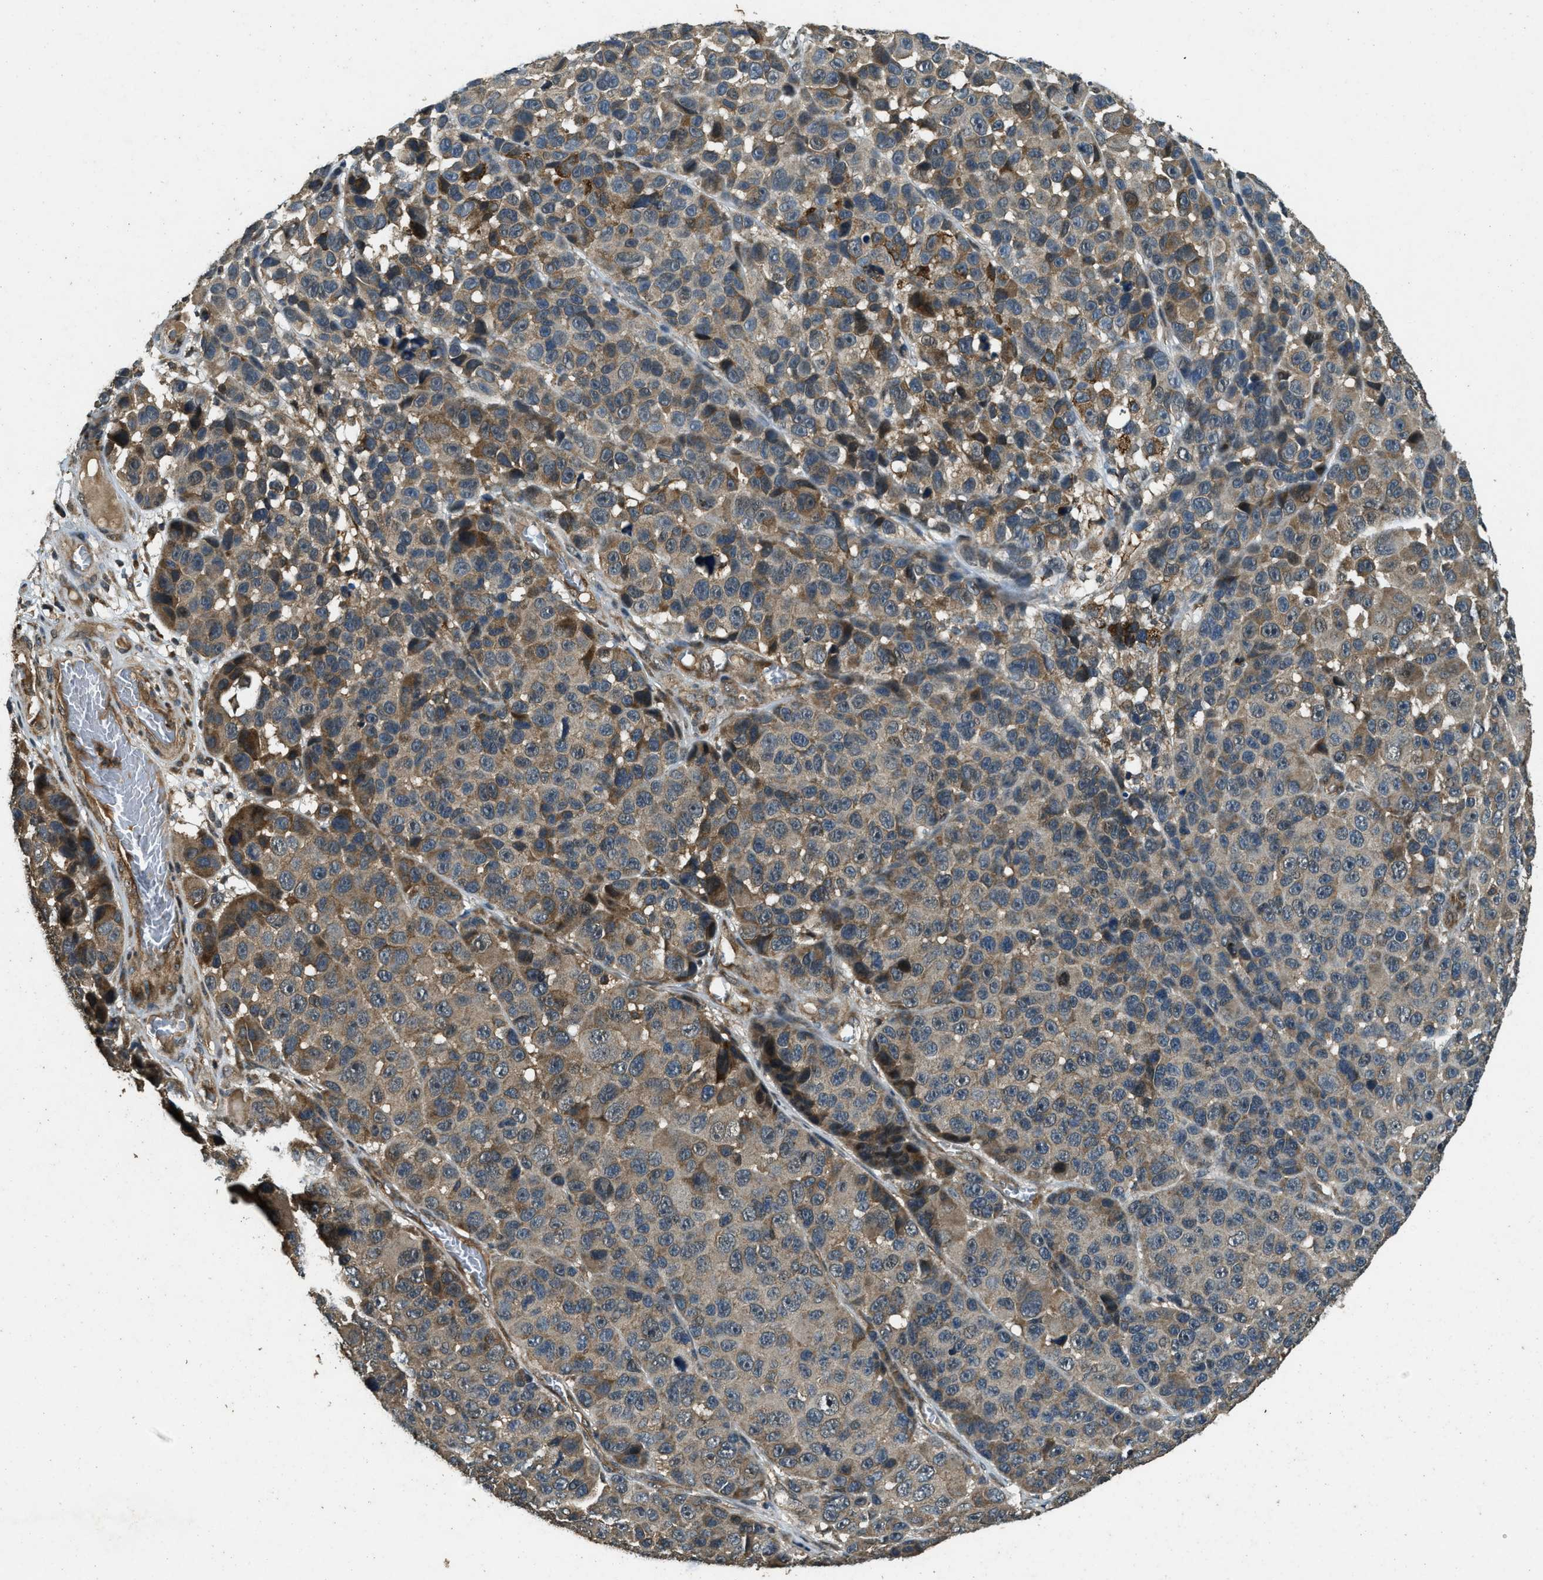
{"staining": {"intensity": "weak", "quantity": "25%-75%", "location": "cytoplasmic/membranous"}, "tissue": "melanoma", "cell_type": "Tumor cells", "image_type": "cancer", "snomed": [{"axis": "morphology", "description": "Malignant melanoma, NOS"}, {"axis": "topography", "description": "Skin"}], "caption": "A low amount of weak cytoplasmic/membranous staining is present in approximately 25%-75% of tumor cells in melanoma tissue.", "gene": "ATP8B1", "patient": {"sex": "male", "age": 53}}